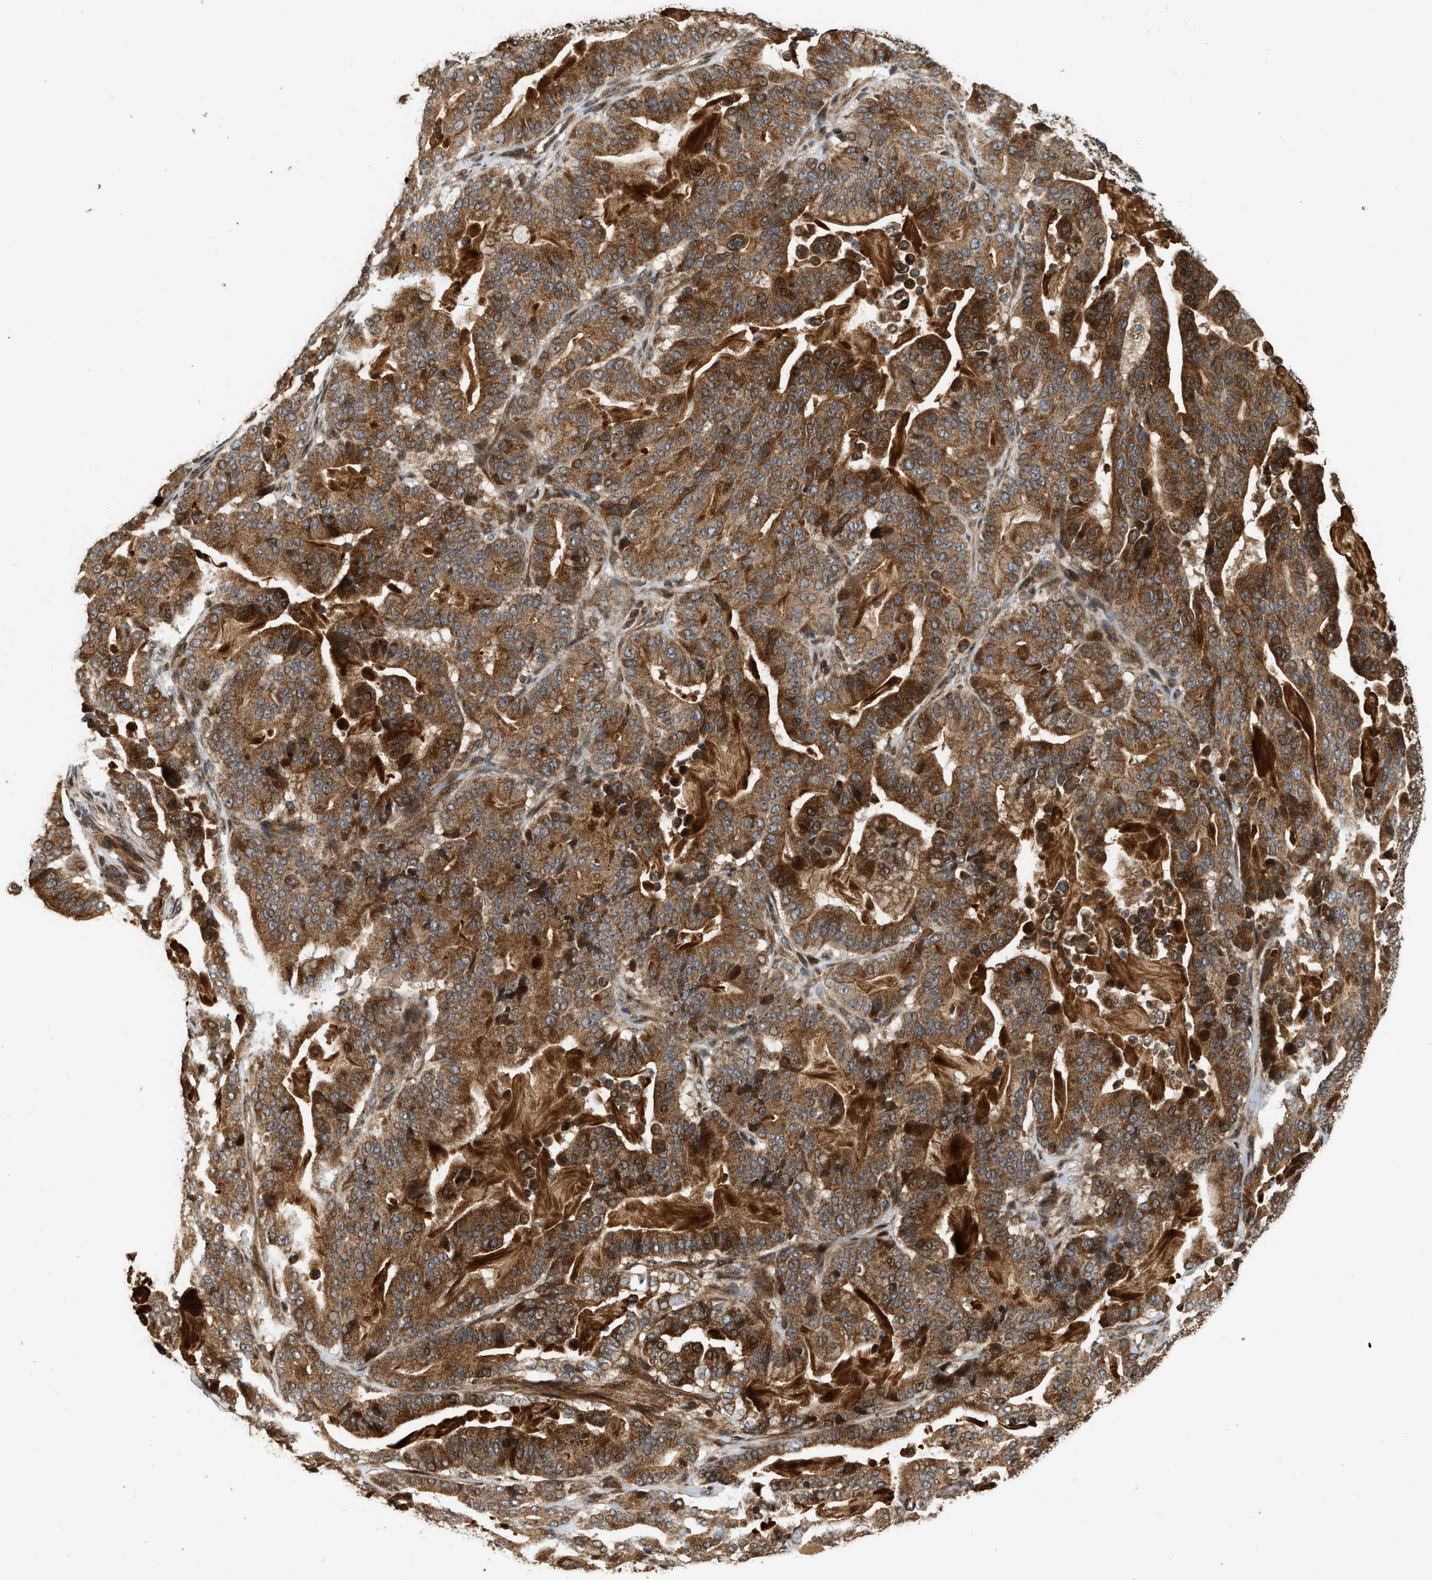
{"staining": {"intensity": "strong", "quantity": ">75%", "location": "cytoplasmic/membranous,nuclear"}, "tissue": "pancreatic cancer", "cell_type": "Tumor cells", "image_type": "cancer", "snomed": [{"axis": "morphology", "description": "Adenocarcinoma, NOS"}, {"axis": "topography", "description": "Pancreas"}], "caption": "This histopathology image shows pancreatic cancer stained with immunohistochemistry (IHC) to label a protein in brown. The cytoplasmic/membranous and nuclear of tumor cells show strong positivity for the protein. Nuclei are counter-stained blue.", "gene": "ELP2", "patient": {"sex": "male", "age": 63}}